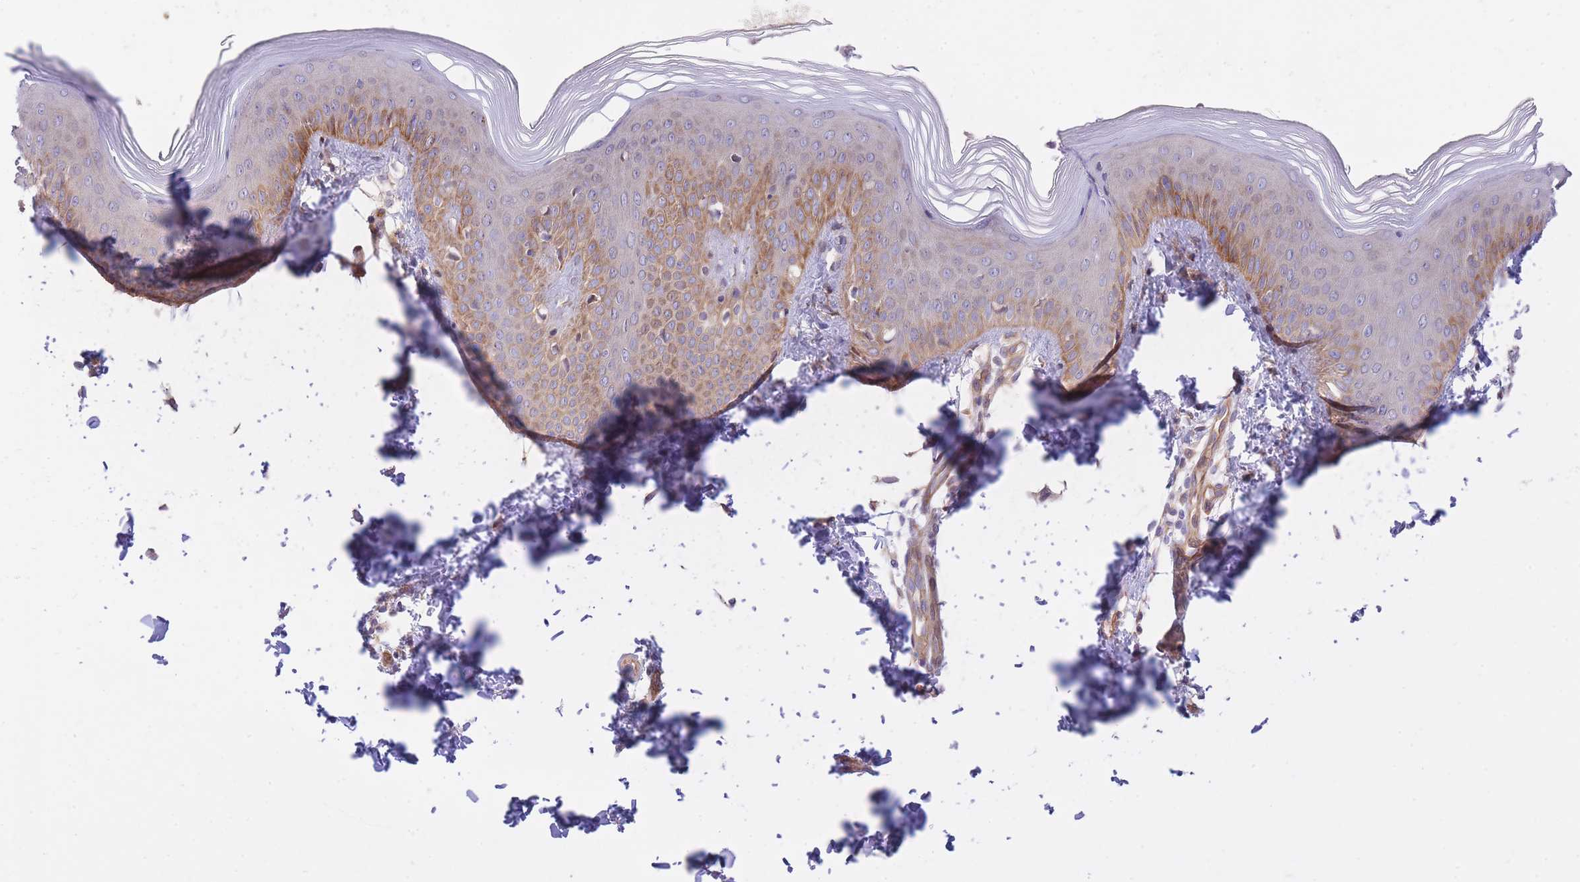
{"staining": {"intensity": "moderate", "quantity": "25%-75%", "location": "cytoplasmic/membranous"}, "tissue": "skin", "cell_type": "Epidermal cells", "image_type": "normal", "snomed": [{"axis": "morphology", "description": "Normal tissue, NOS"}, {"axis": "morphology", "description": "Inflammation, NOS"}, {"axis": "topography", "description": "Soft tissue"}, {"axis": "topography", "description": "Anal"}], "caption": "Epidermal cells reveal medium levels of moderate cytoplasmic/membranous positivity in approximately 25%-75% of cells in normal skin. The protein of interest is shown in brown color, while the nuclei are stained blue.", "gene": "CHAC1", "patient": {"sex": "female", "age": 15}}